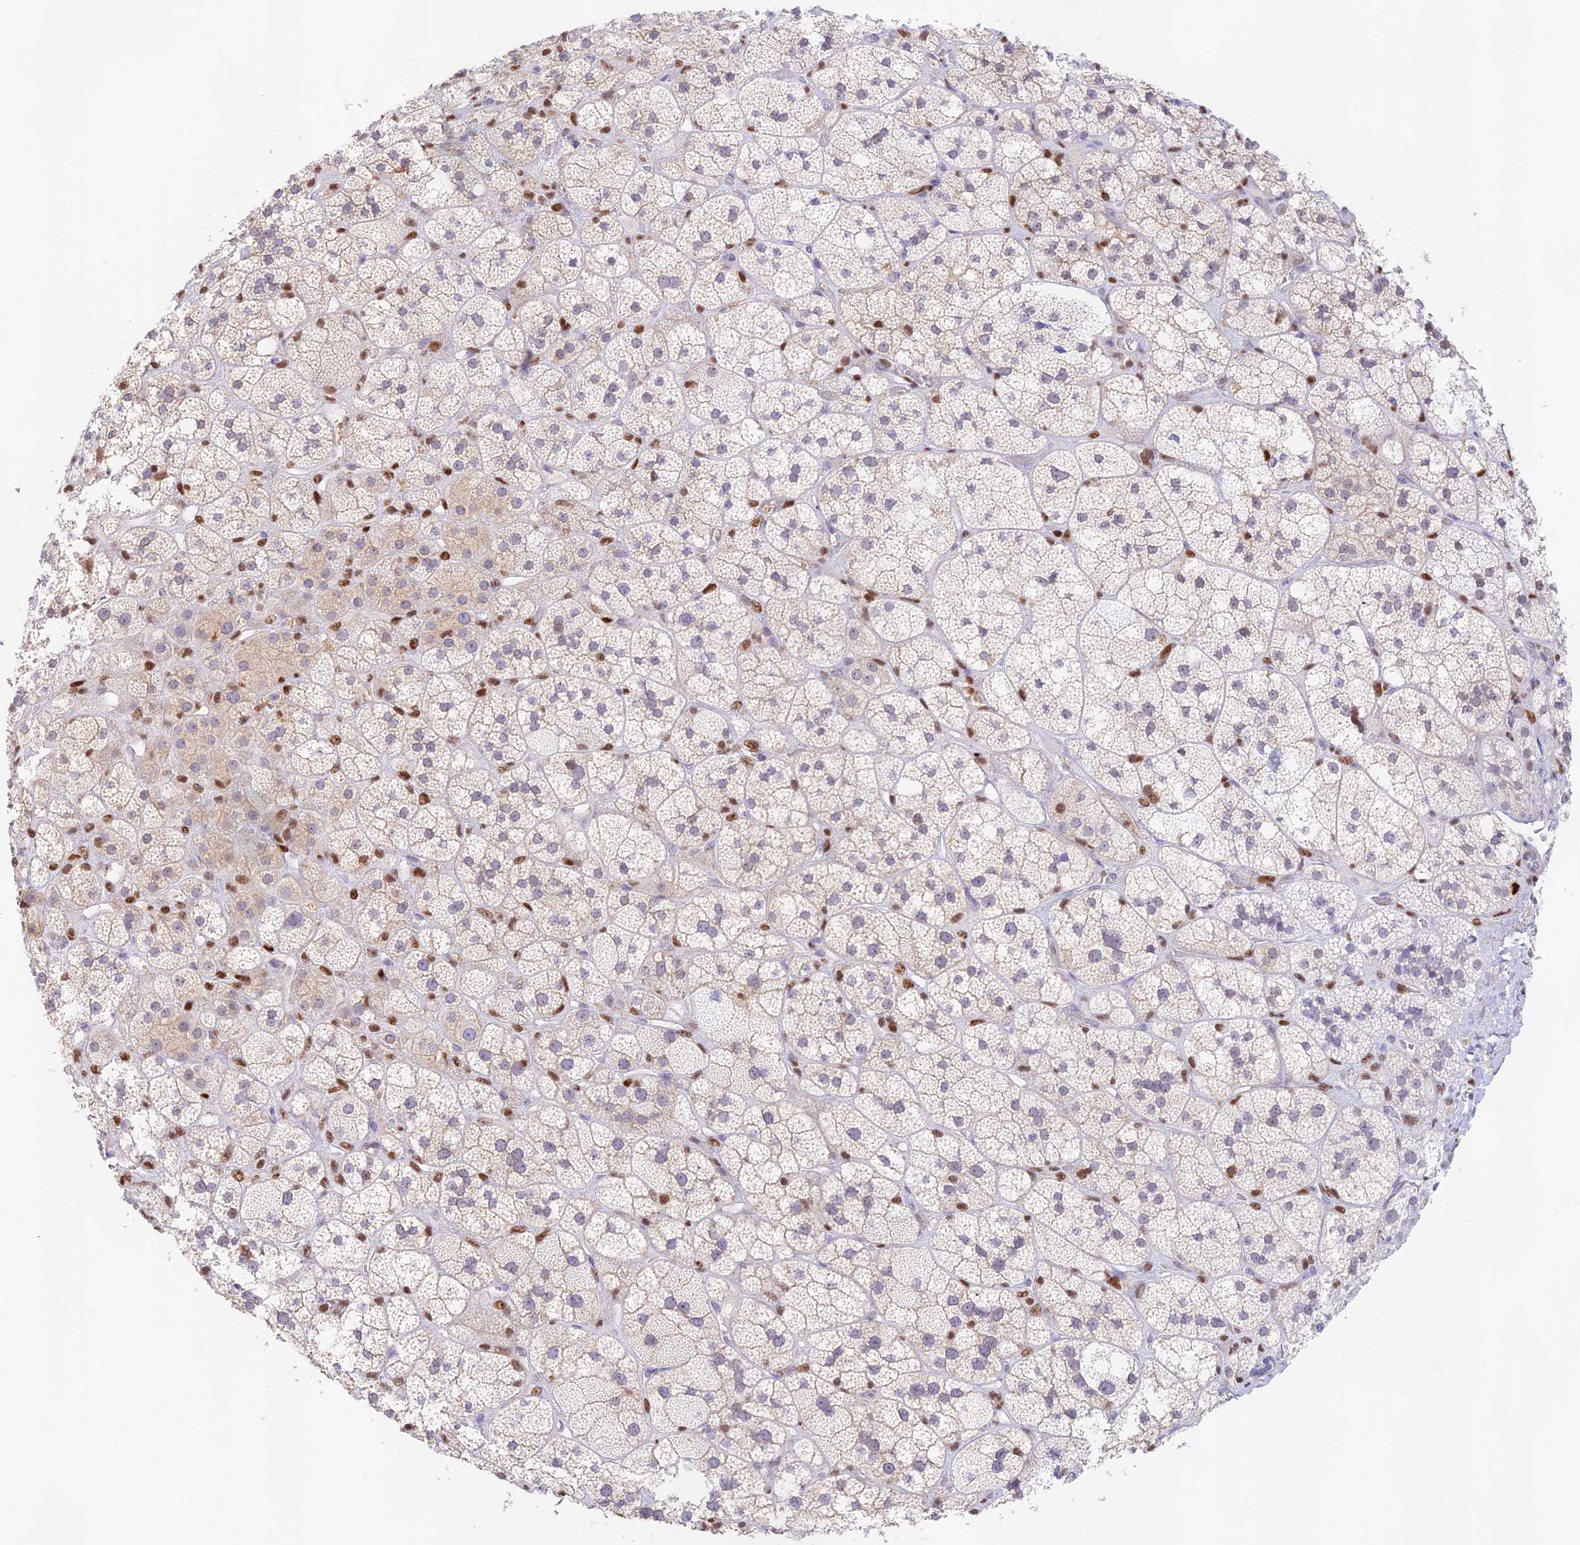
{"staining": {"intensity": "negative", "quantity": "none", "location": "none"}, "tissue": "adrenal gland", "cell_type": "Glandular cells", "image_type": "normal", "snomed": [{"axis": "morphology", "description": "Normal tissue, NOS"}, {"axis": "topography", "description": "Adrenal gland"}], "caption": "The immunohistochemistry photomicrograph has no significant positivity in glandular cells of adrenal gland. (DAB (3,3'-diaminobenzidine) immunohistochemistry (IHC), high magnification).", "gene": "DENND1C", "patient": {"sex": "male", "age": 61}}